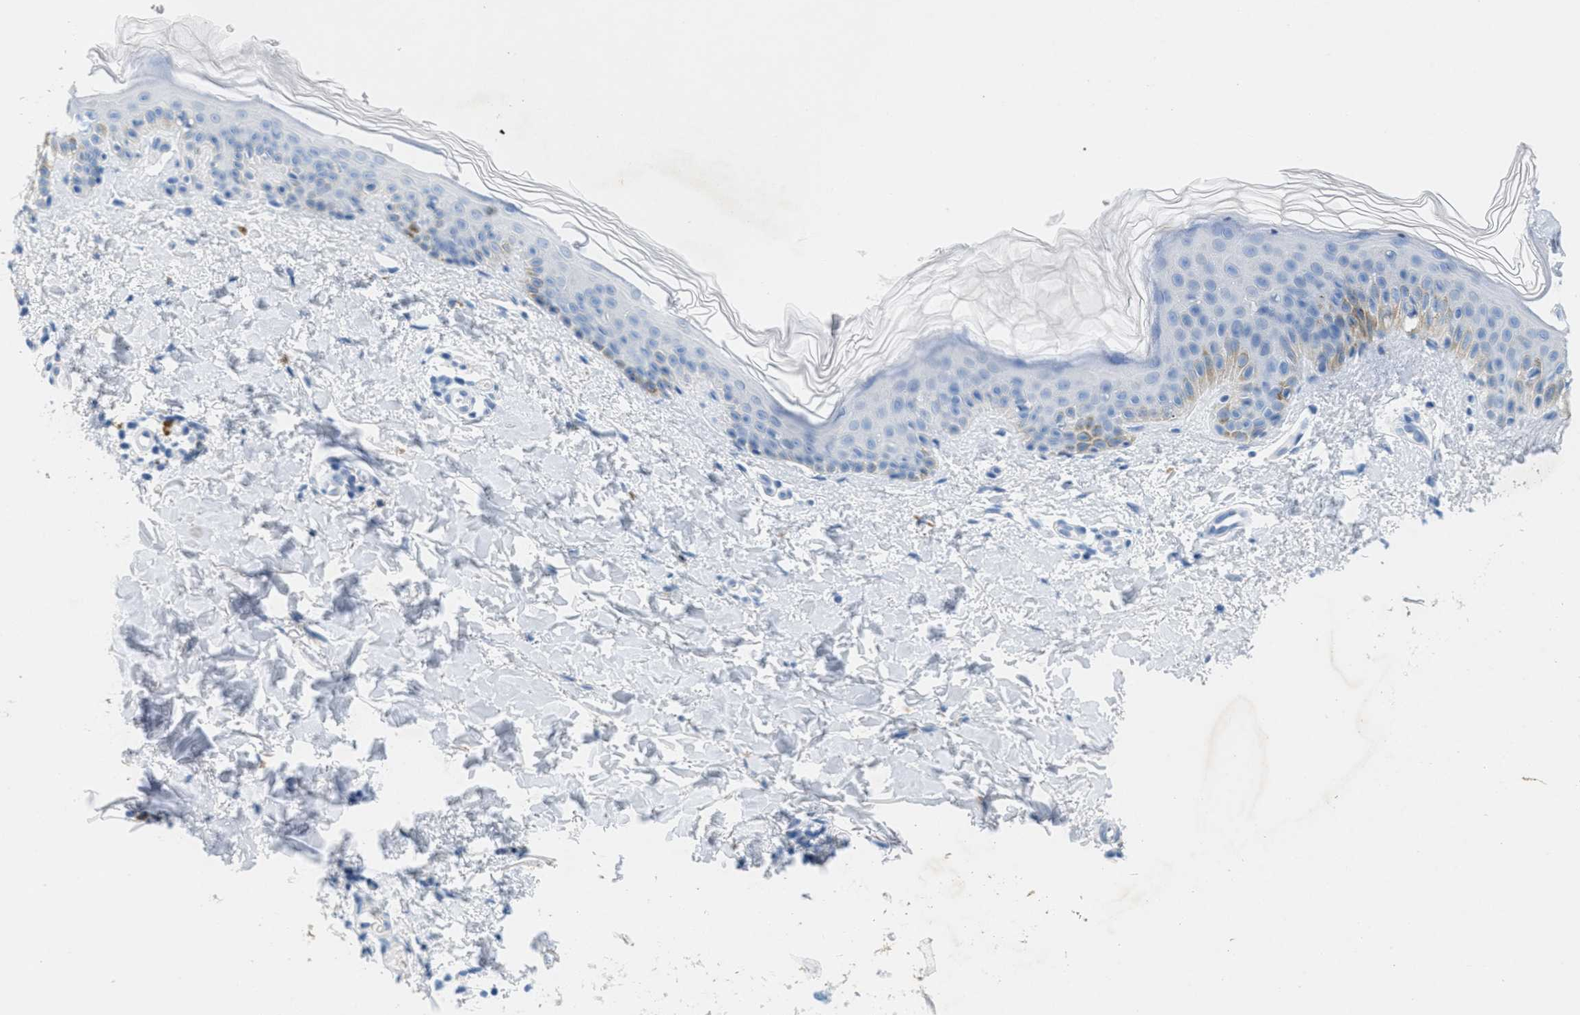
{"staining": {"intensity": "negative", "quantity": "none", "location": "none"}, "tissue": "skin", "cell_type": "Fibroblasts", "image_type": "normal", "snomed": [{"axis": "morphology", "description": "Normal tissue, NOS"}, {"axis": "topography", "description": "Skin"}], "caption": "IHC of benign skin exhibits no staining in fibroblasts.", "gene": "GPM6A", "patient": {"sex": "male", "age": 40}}